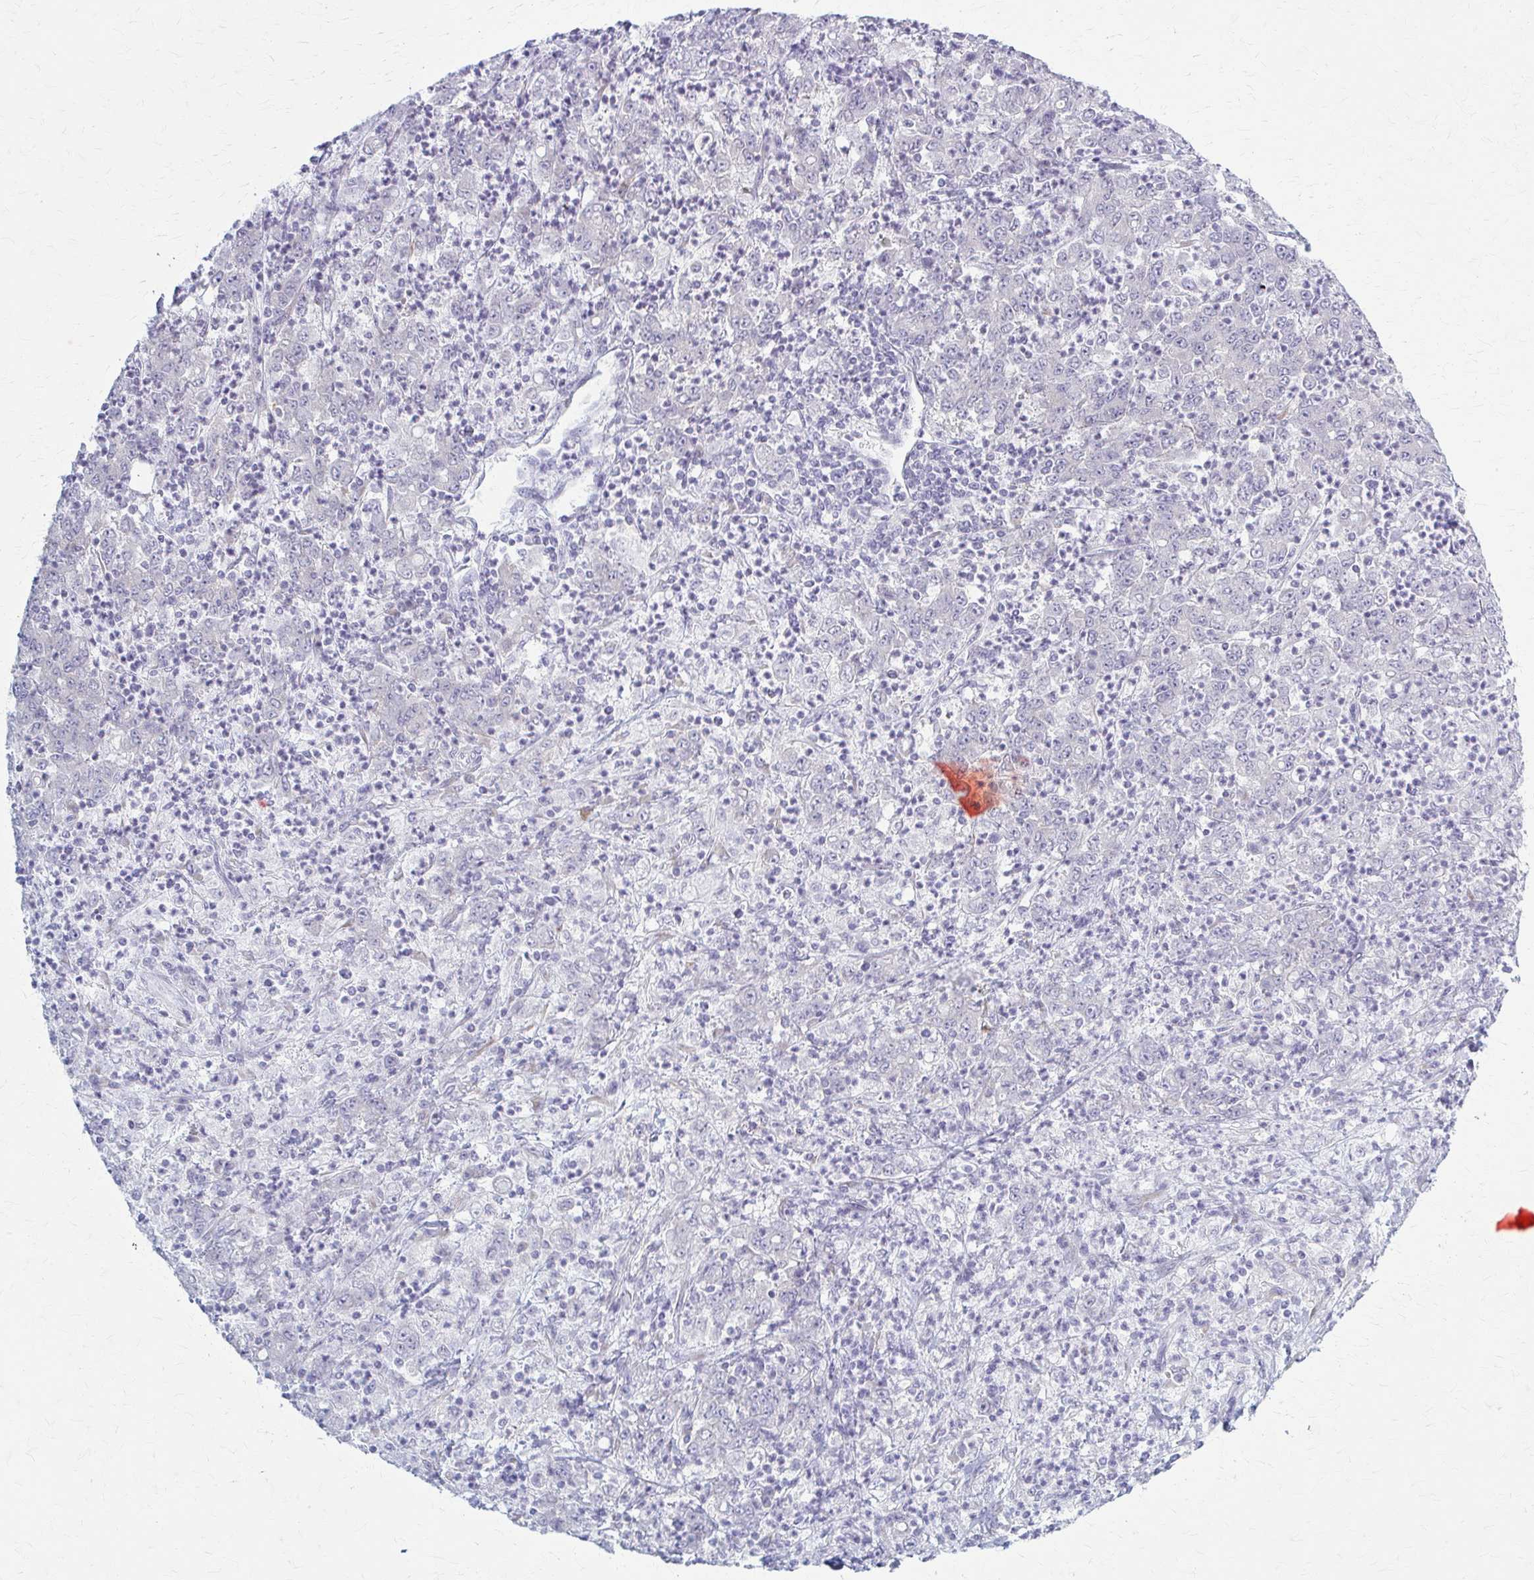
{"staining": {"intensity": "negative", "quantity": "none", "location": "none"}, "tissue": "stomach cancer", "cell_type": "Tumor cells", "image_type": "cancer", "snomed": [{"axis": "morphology", "description": "Adenocarcinoma, NOS"}, {"axis": "topography", "description": "Stomach, lower"}], "caption": "Stomach adenocarcinoma stained for a protein using immunohistochemistry demonstrates no staining tumor cells.", "gene": "PRKRA", "patient": {"sex": "female", "age": 71}}